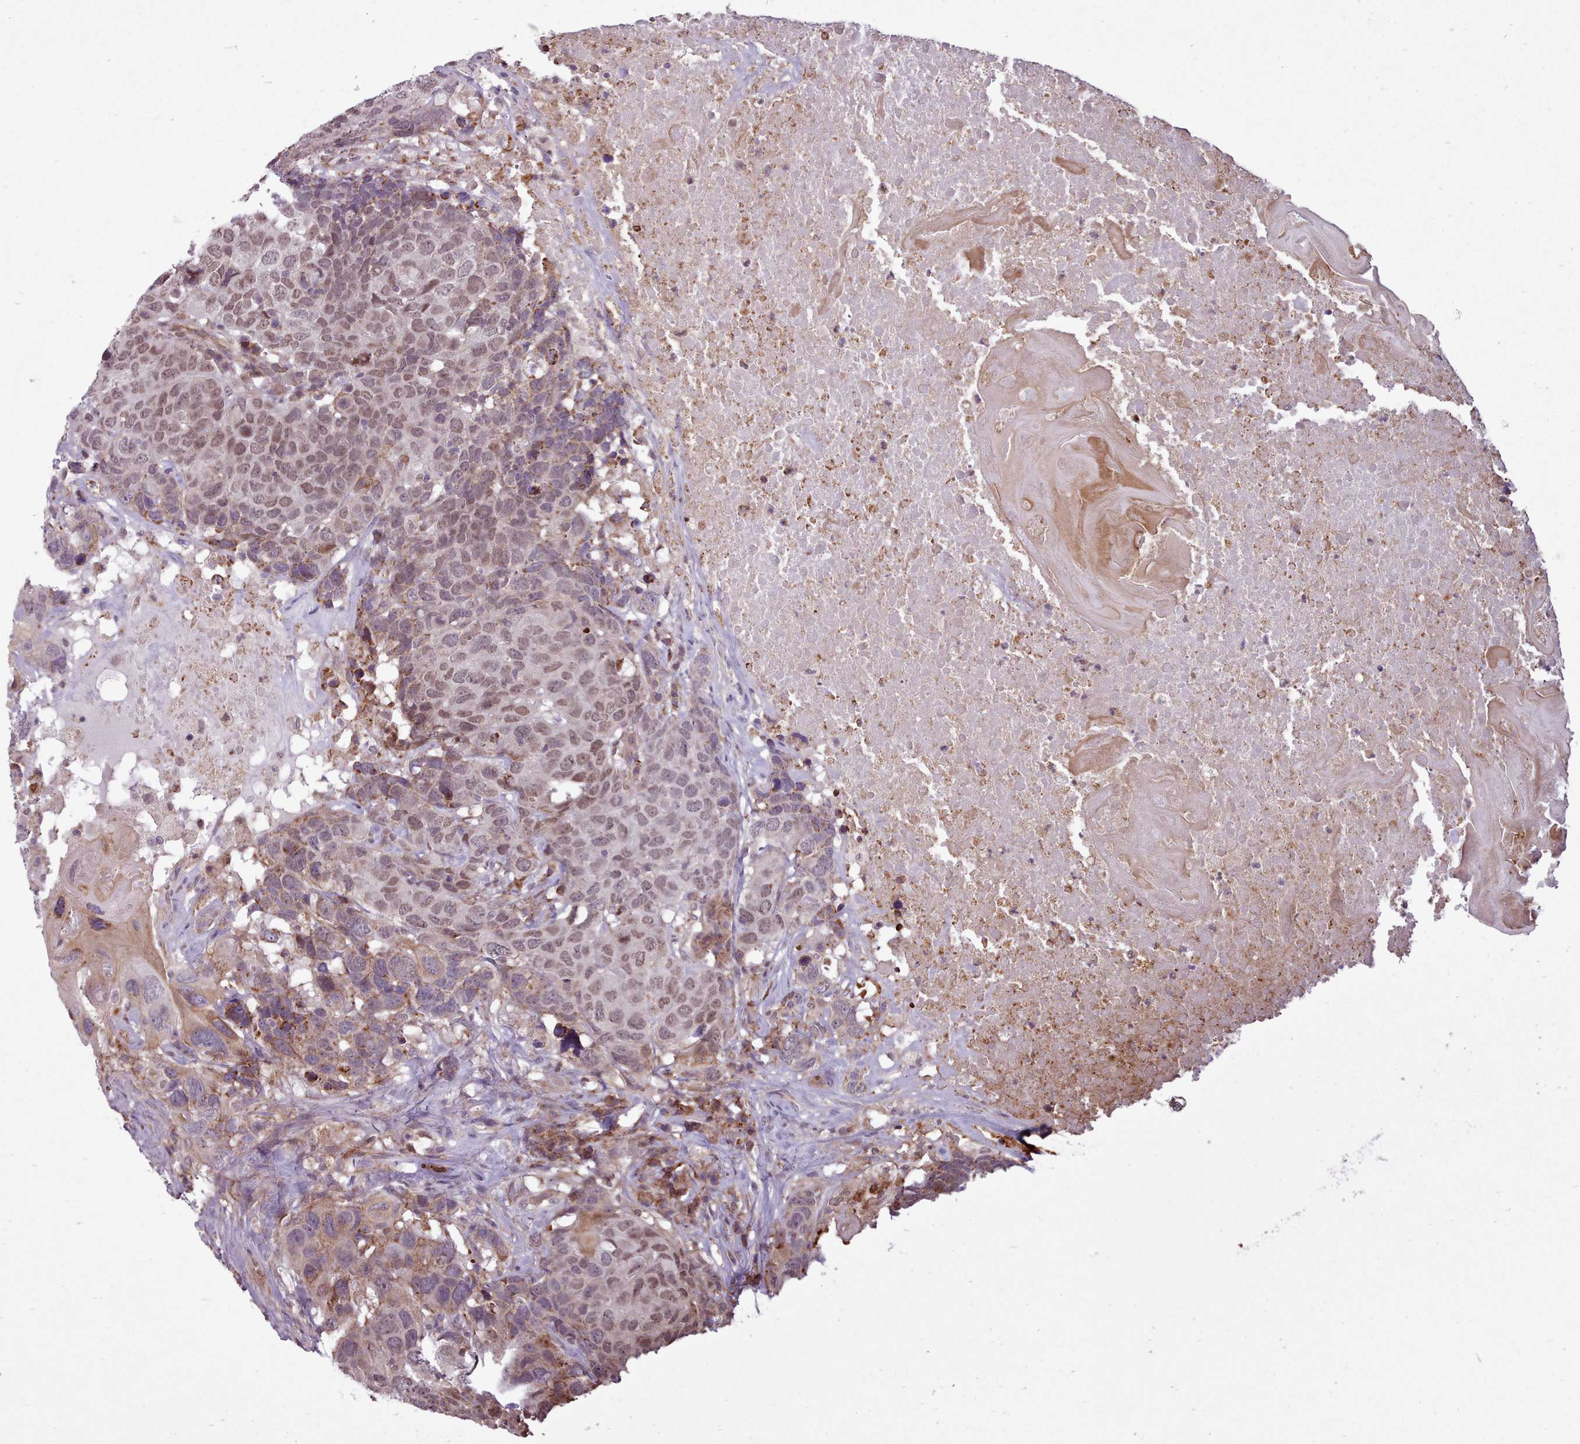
{"staining": {"intensity": "moderate", "quantity": ">75%", "location": "nuclear"}, "tissue": "head and neck cancer", "cell_type": "Tumor cells", "image_type": "cancer", "snomed": [{"axis": "morphology", "description": "Squamous cell carcinoma, NOS"}, {"axis": "topography", "description": "Head-Neck"}], "caption": "A brown stain highlights moderate nuclear expression of a protein in human head and neck cancer (squamous cell carcinoma) tumor cells.", "gene": "ZMYM4", "patient": {"sex": "male", "age": 66}}